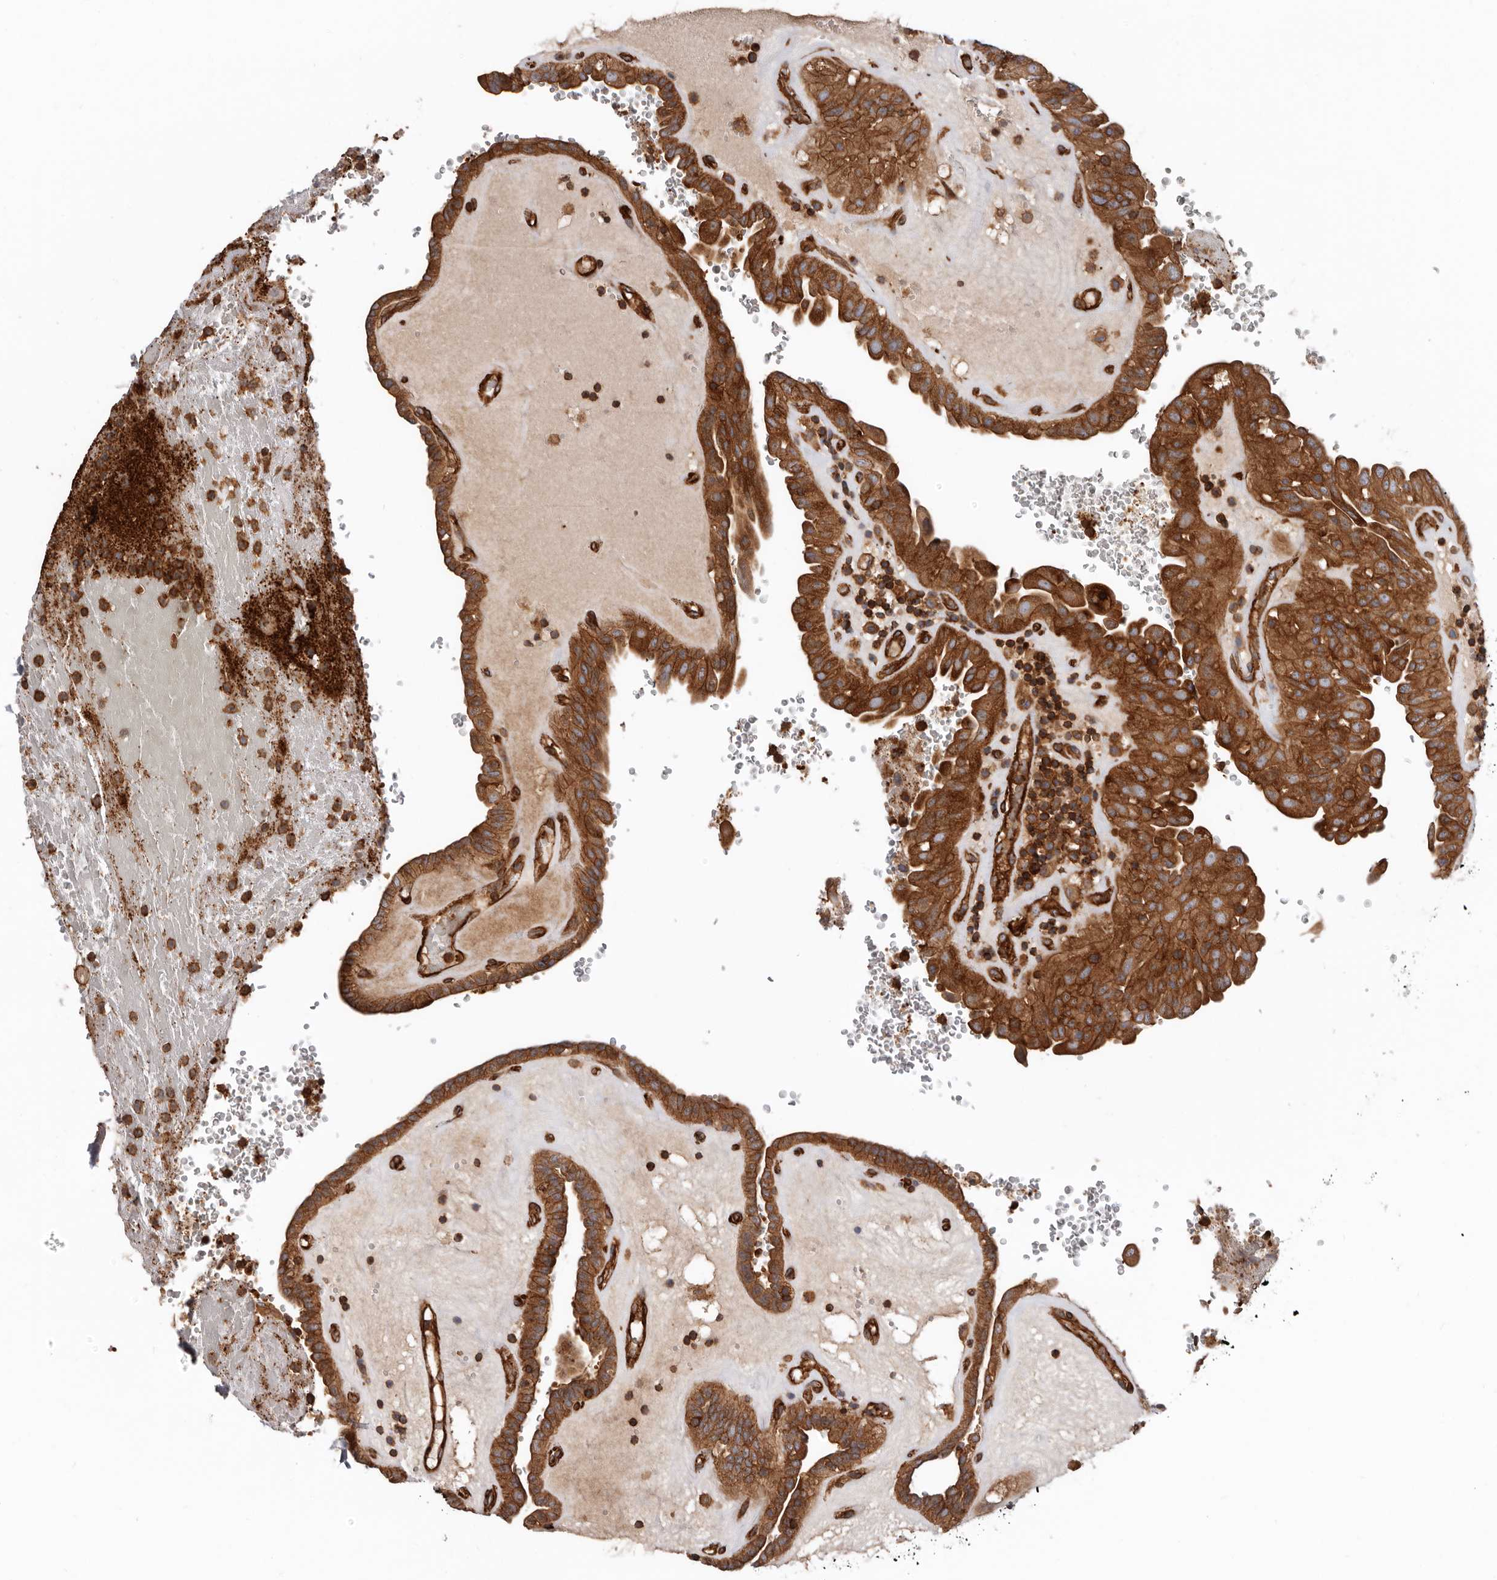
{"staining": {"intensity": "strong", "quantity": ">75%", "location": "cytoplasmic/membranous"}, "tissue": "thyroid cancer", "cell_type": "Tumor cells", "image_type": "cancer", "snomed": [{"axis": "morphology", "description": "Papillary adenocarcinoma, NOS"}, {"axis": "topography", "description": "Thyroid gland"}], "caption": "A brown stain highlights strong cytoplasmic/membranous expression of a protein in human thyroid cancer tumor cells.", "gene": "TMC7", "patient": {"sex": "male", "age": 77}}